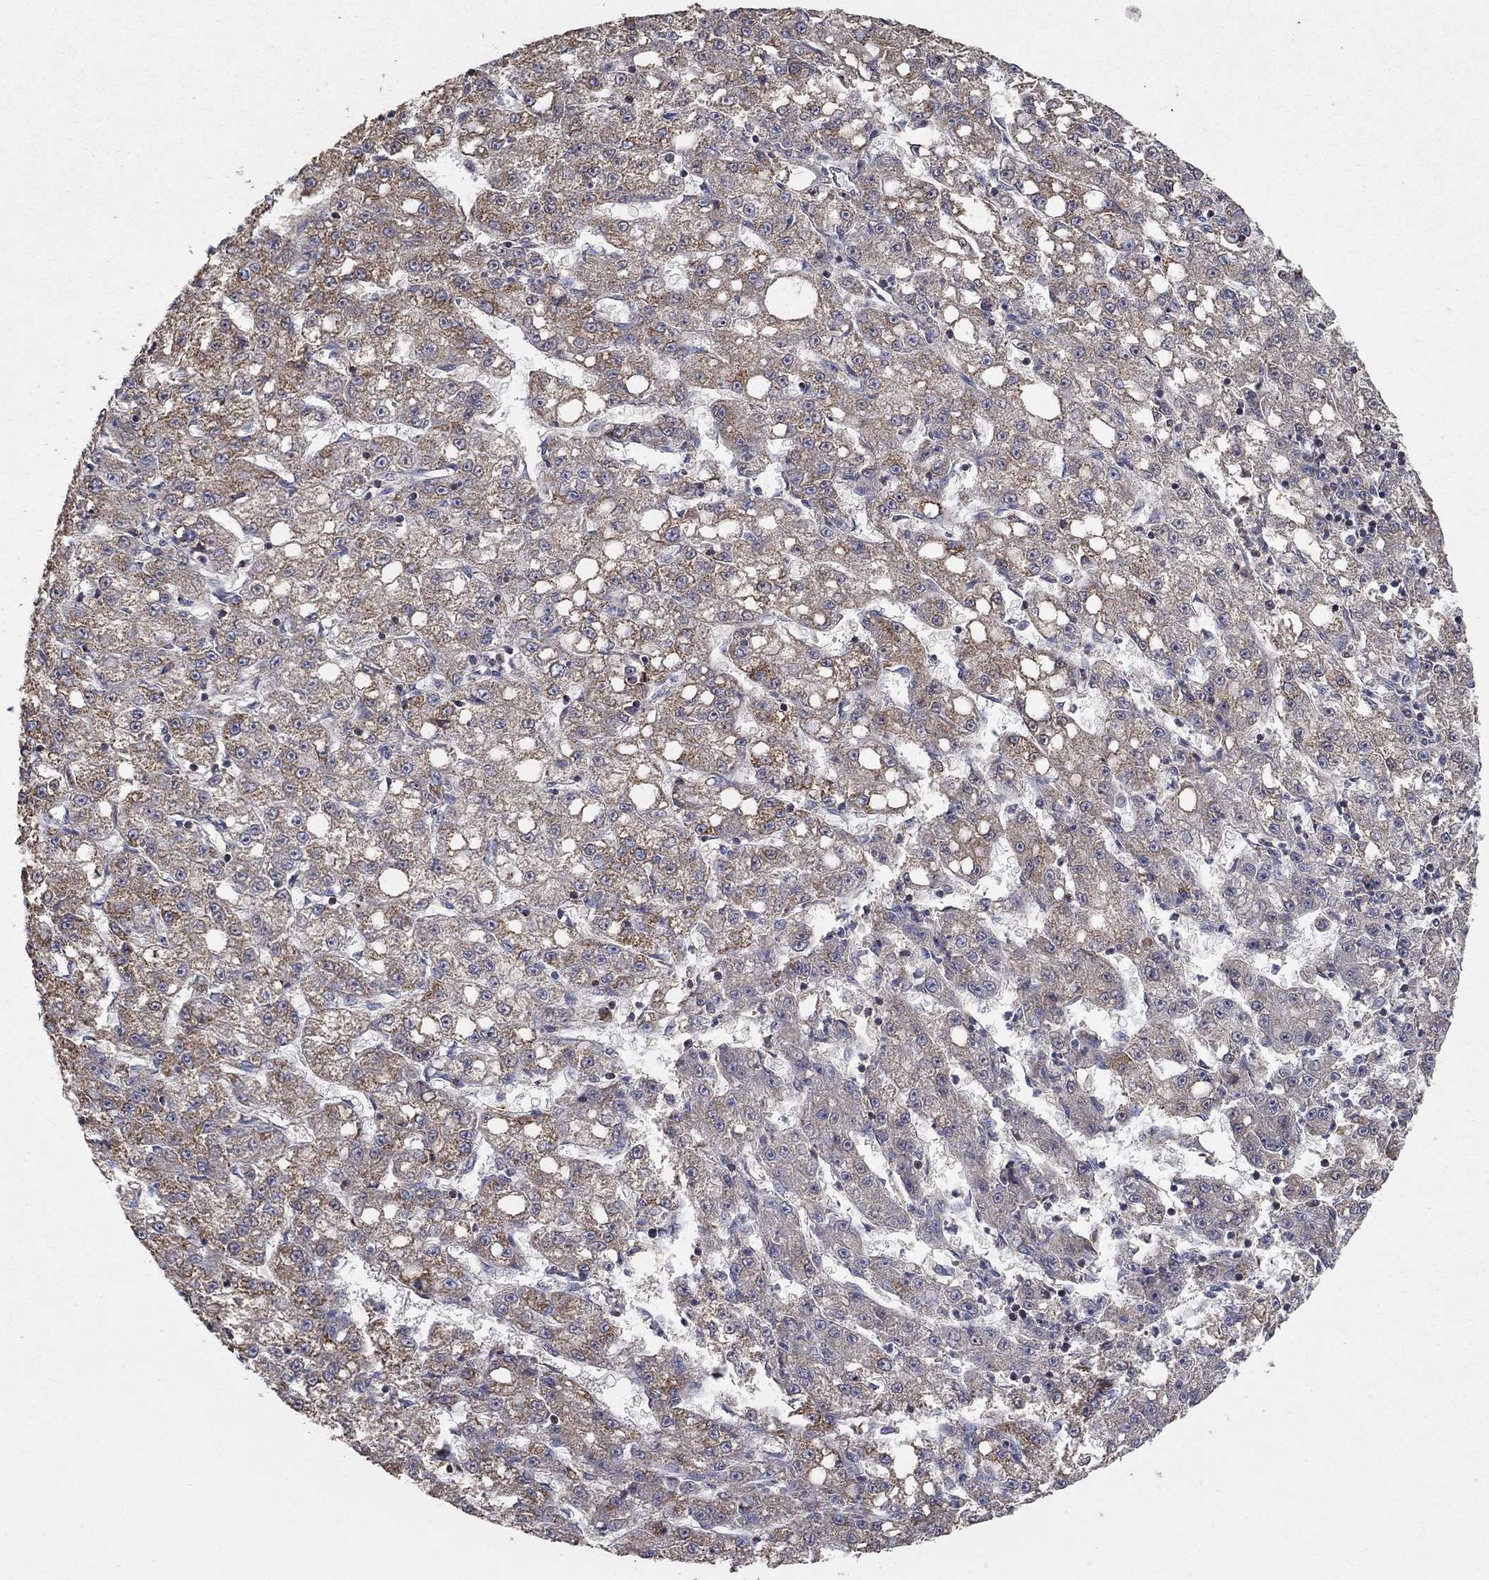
{"staining": {"intensity": "weak", "quantity": ">75%", "location": "cytoplasmic/membranous"}, "tissue": "liver cancer", "cell_type": "Tumor cells", "image_type": "cancer", "snomed": [{"axis": "morphology", "description": "Carcinoma, Hepatocellular, NOS"}, {"axis": "topography", "description": "Liver"}], "caption": "Human hepatocellular carcinoma (liver) stained with a protein marker exhibits weak staining in tumor cells.", "gene": "GPSM1", "patient": {"sex": "female", "age": 65}}